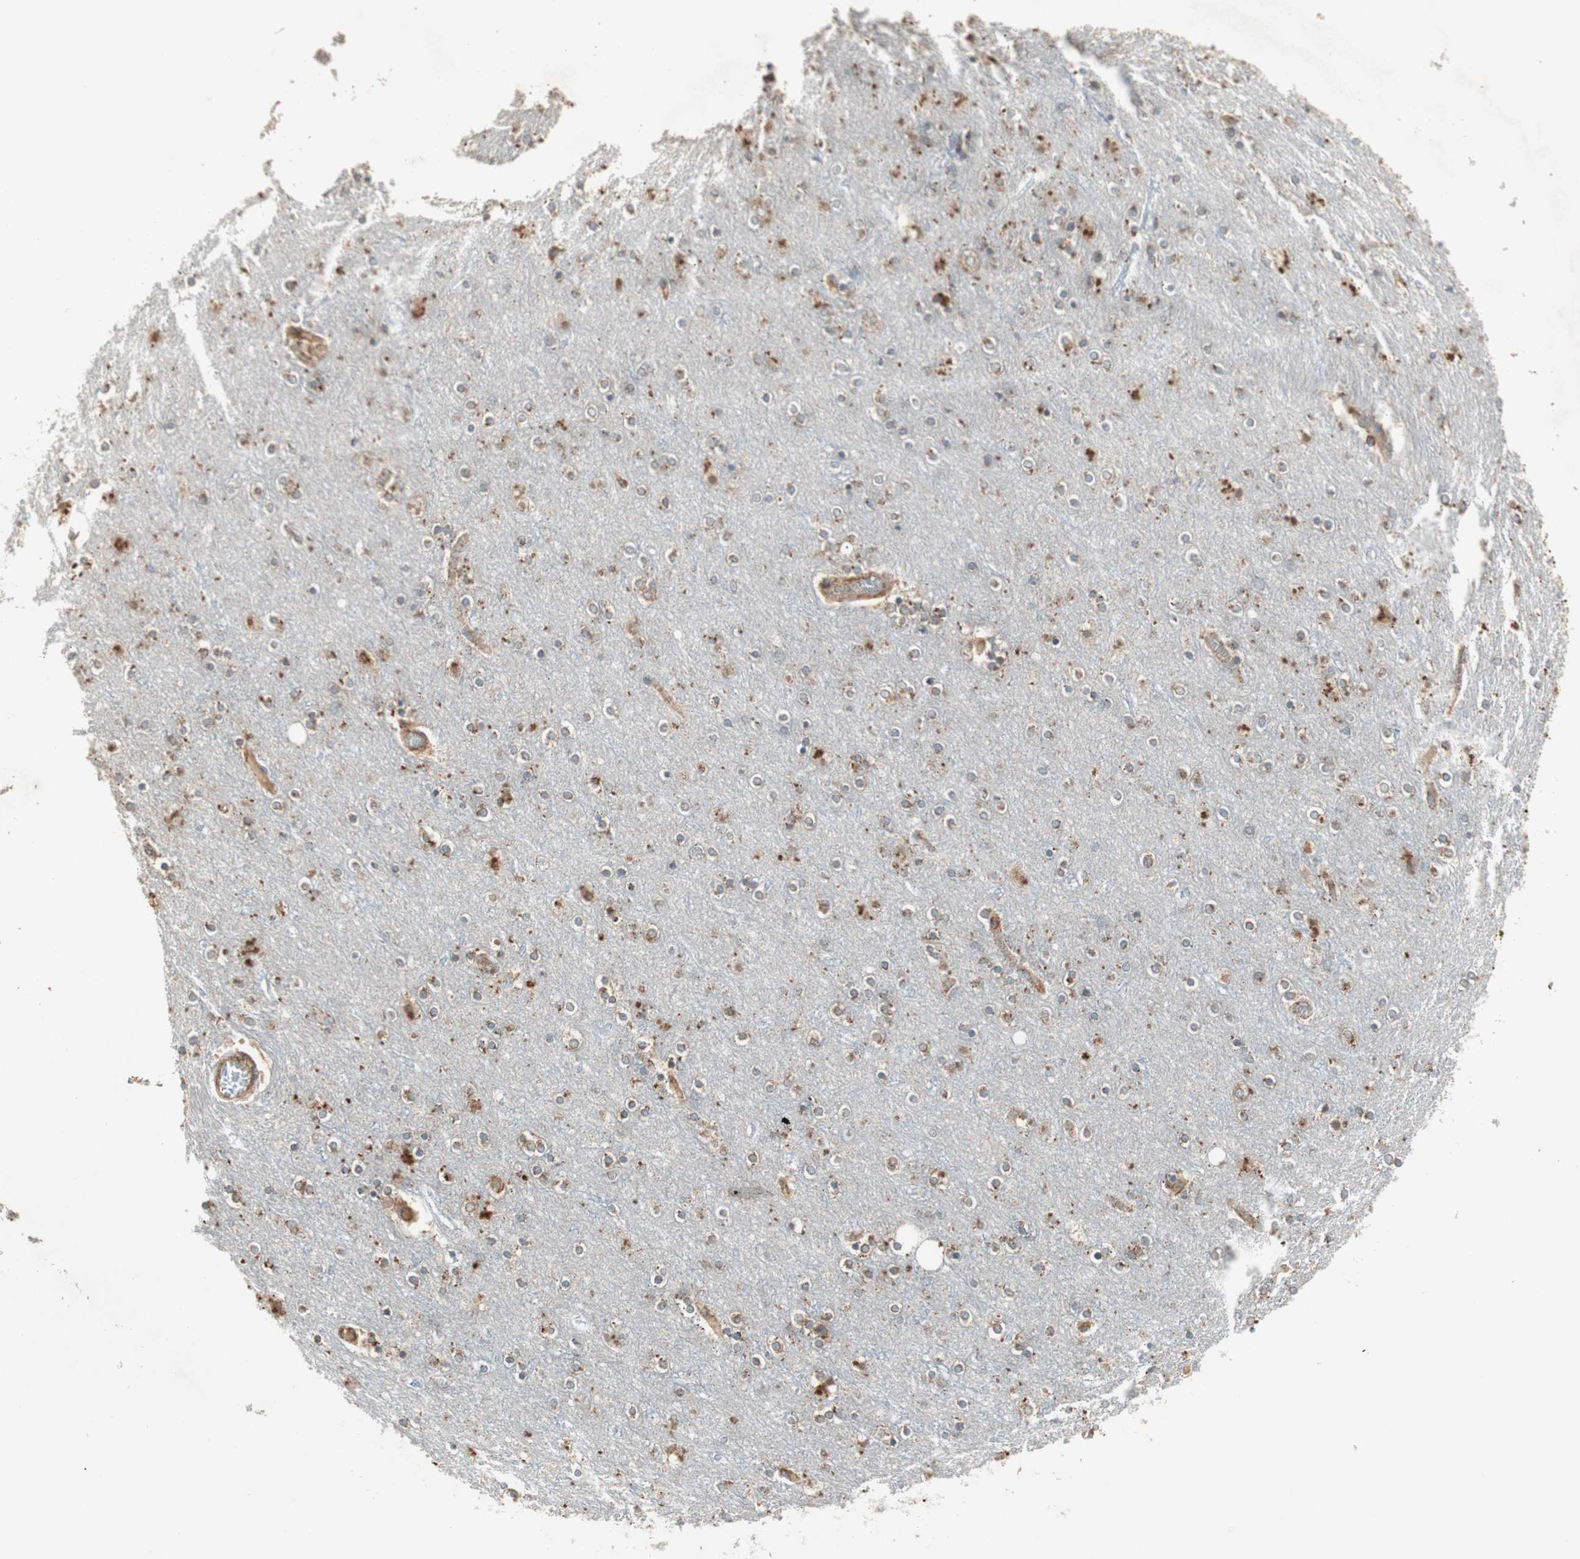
{"staining": {"intensity": "negative", "quantity": "none", "location": "none"}, "tissue": "cerebral cortex", "cell_type": "Endothelial cells", "image_type": "normal", "snomed": [{"axis": "morphology", "description": "Normal tissue, NOS"}, {"axis": "topography", "description": "Cerebral cortex"}], "caption": "An immunohistochemistry photomicrograph of normal cerebral cortex is shown. There is no staining in endothelial cells of cerebral cortex. Brightfield microscopy of IHC stained with DAB (3,3'-diaminobenzidine) (brown) and hematoxylin (blue), captured at high magnification.", "gene": "CHADL", "patient": {"sex": "female", "age": 54}}